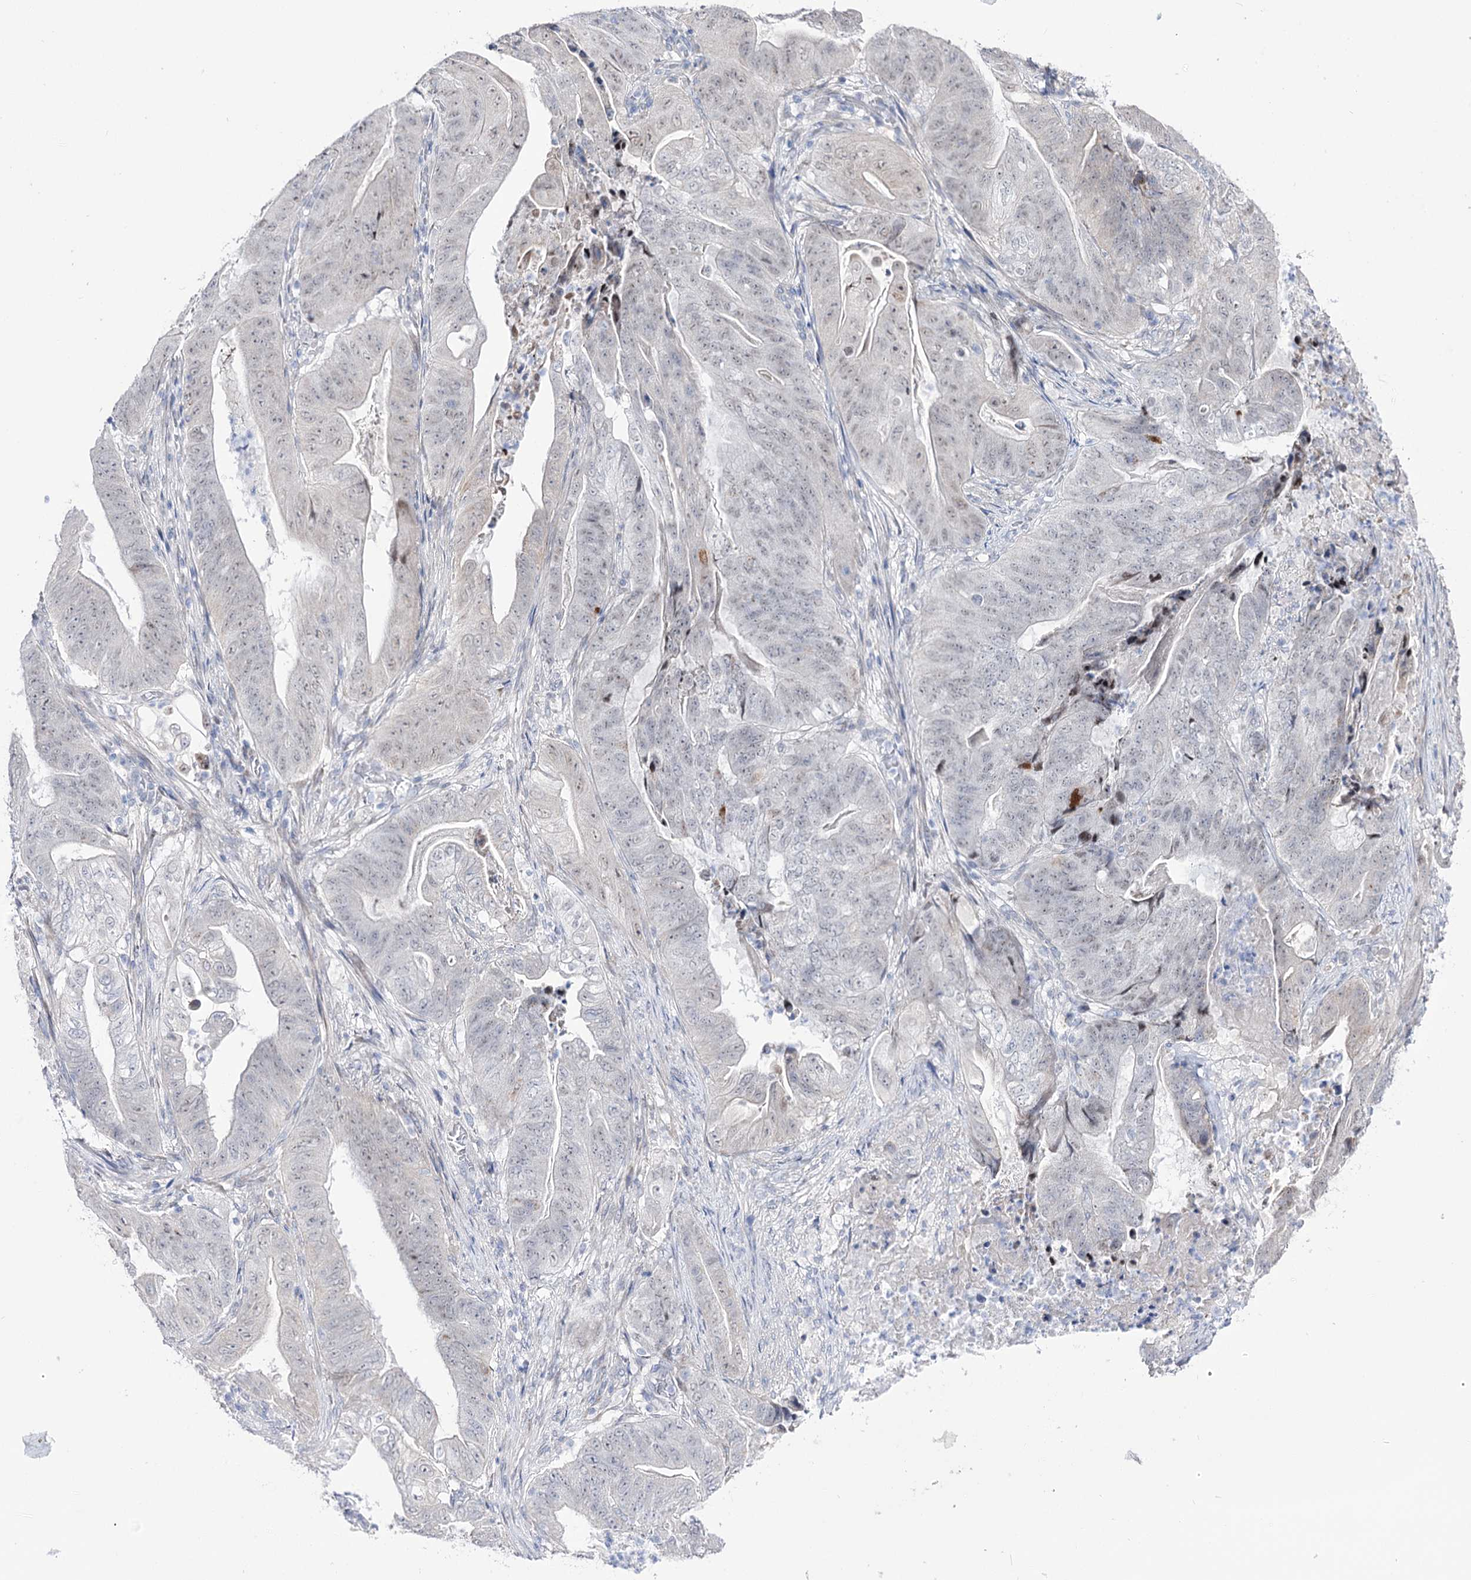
{"staining": {"intensity": "negative", "quantity": "none", "location": "none"}, "tissue": "stomach cancer", "cell_type": "Tumor cells", "image_type": "cancer", "snomed": [{"axis": "morphology", "description": "Adenocarcinoma, NOS"}, {"axis": "topography", "description": "Stomach"}], "caption": "Tumor cells show no significant staining in stomach cancer (adenocarcinoma). Brightfield microscopy of IHC stained with DAB (brown) and hematoxylin (blue), captured at high magnification.", "gene": "RBM15B", "patient": {"sex": "female", "age": 73}}